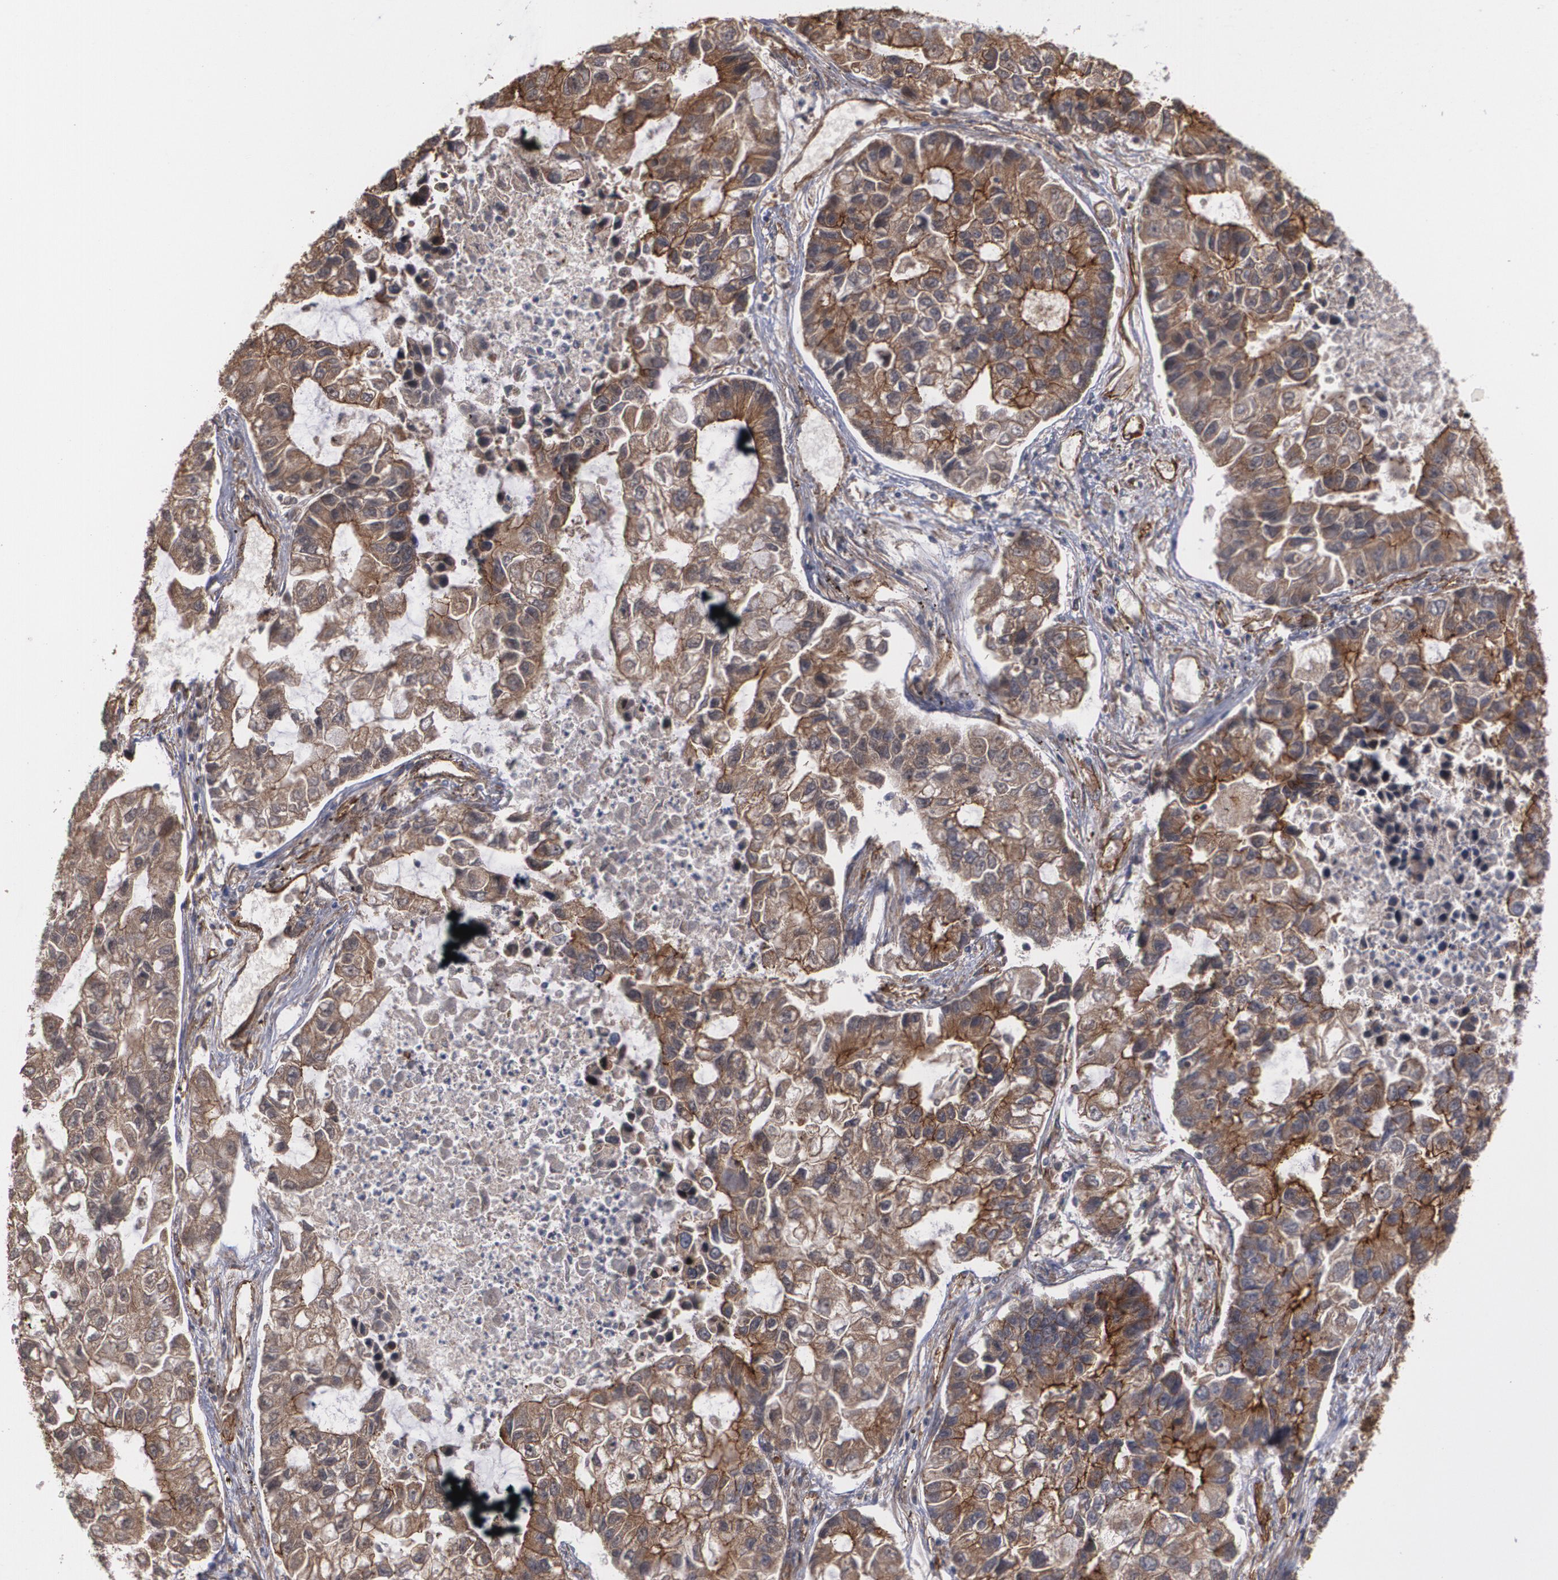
{"staining": {"intensity": "moderate", "quantity": ">75%", "location": "cytoplasmic/membranous"}, "tissue": "lung cancer", "cell_type": "Tumor cells", "image_type": "cancer", "snomed": [{"axis": "morphology", "description": "Adenocarcinoma, NOS"}, {"axis": "topography", "description": "Lung"}], "caption": "Approximately >75% of tumor cells in human adenocarcinoma (lung) reveal moderate cytoplasmic/membranous protein staining as visualized by brown immunohistochemical staining.", "gene": "TJP1", "patient": {"sex": "female", "age": 51}}